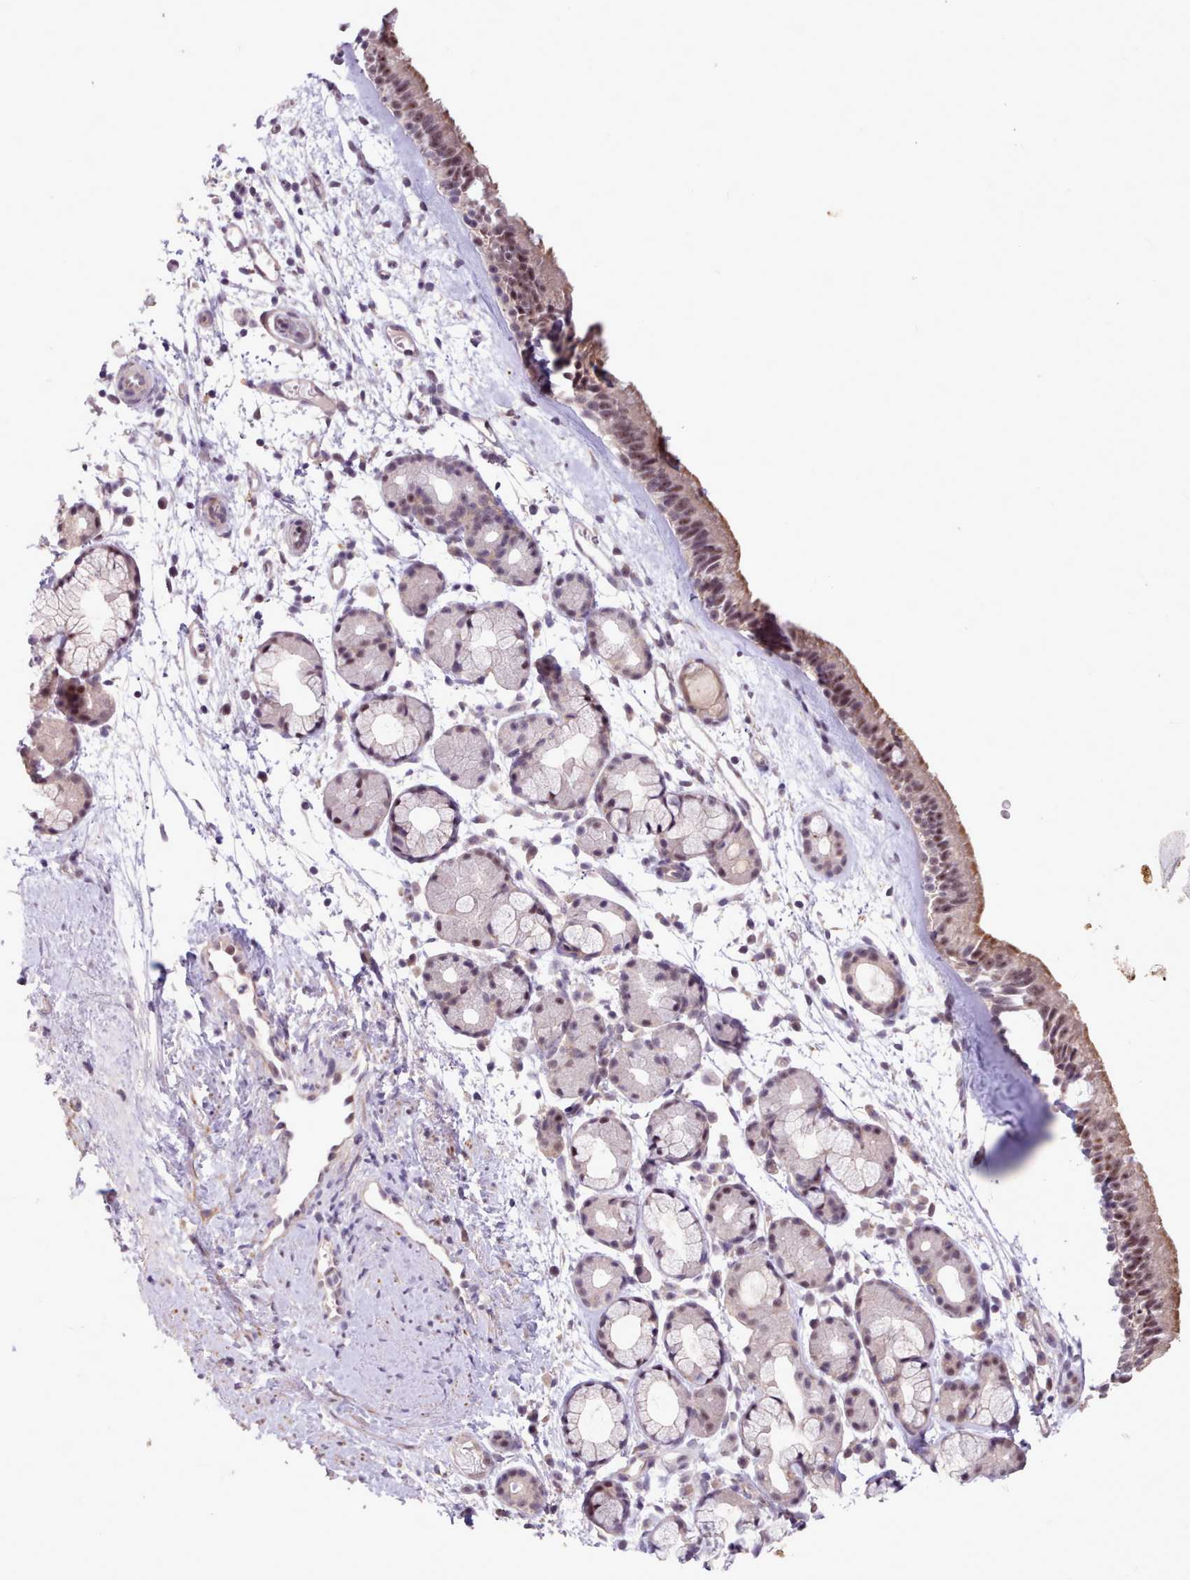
{"staining": {"intensity": "moderate", "quantity": ">75%", "location": "cytoplasmic/membranous,nuclear"}, "tissue": "nasopharynx", "cell_type": "Respiratory epithelial cells", "image_type": "normal", "snomed": [{"axis": "morphology", "description": "Normal tissue, NOS"}, {"axis": "topography", "description": "Nasopharynx"}], "caption": "Nasopharynx stained for a protein reveals moderate cytoplasmic/membranous,nuclear positivity in respiratory epithelial cells. Using DAB (3,3'-diaminobenzidine) (brown) and hematoxylin (blue) stains, captured at high magnification using brightfield microscopy.", "gene": "ZNF607", "patient": {"sex": "female", "age": 81}}